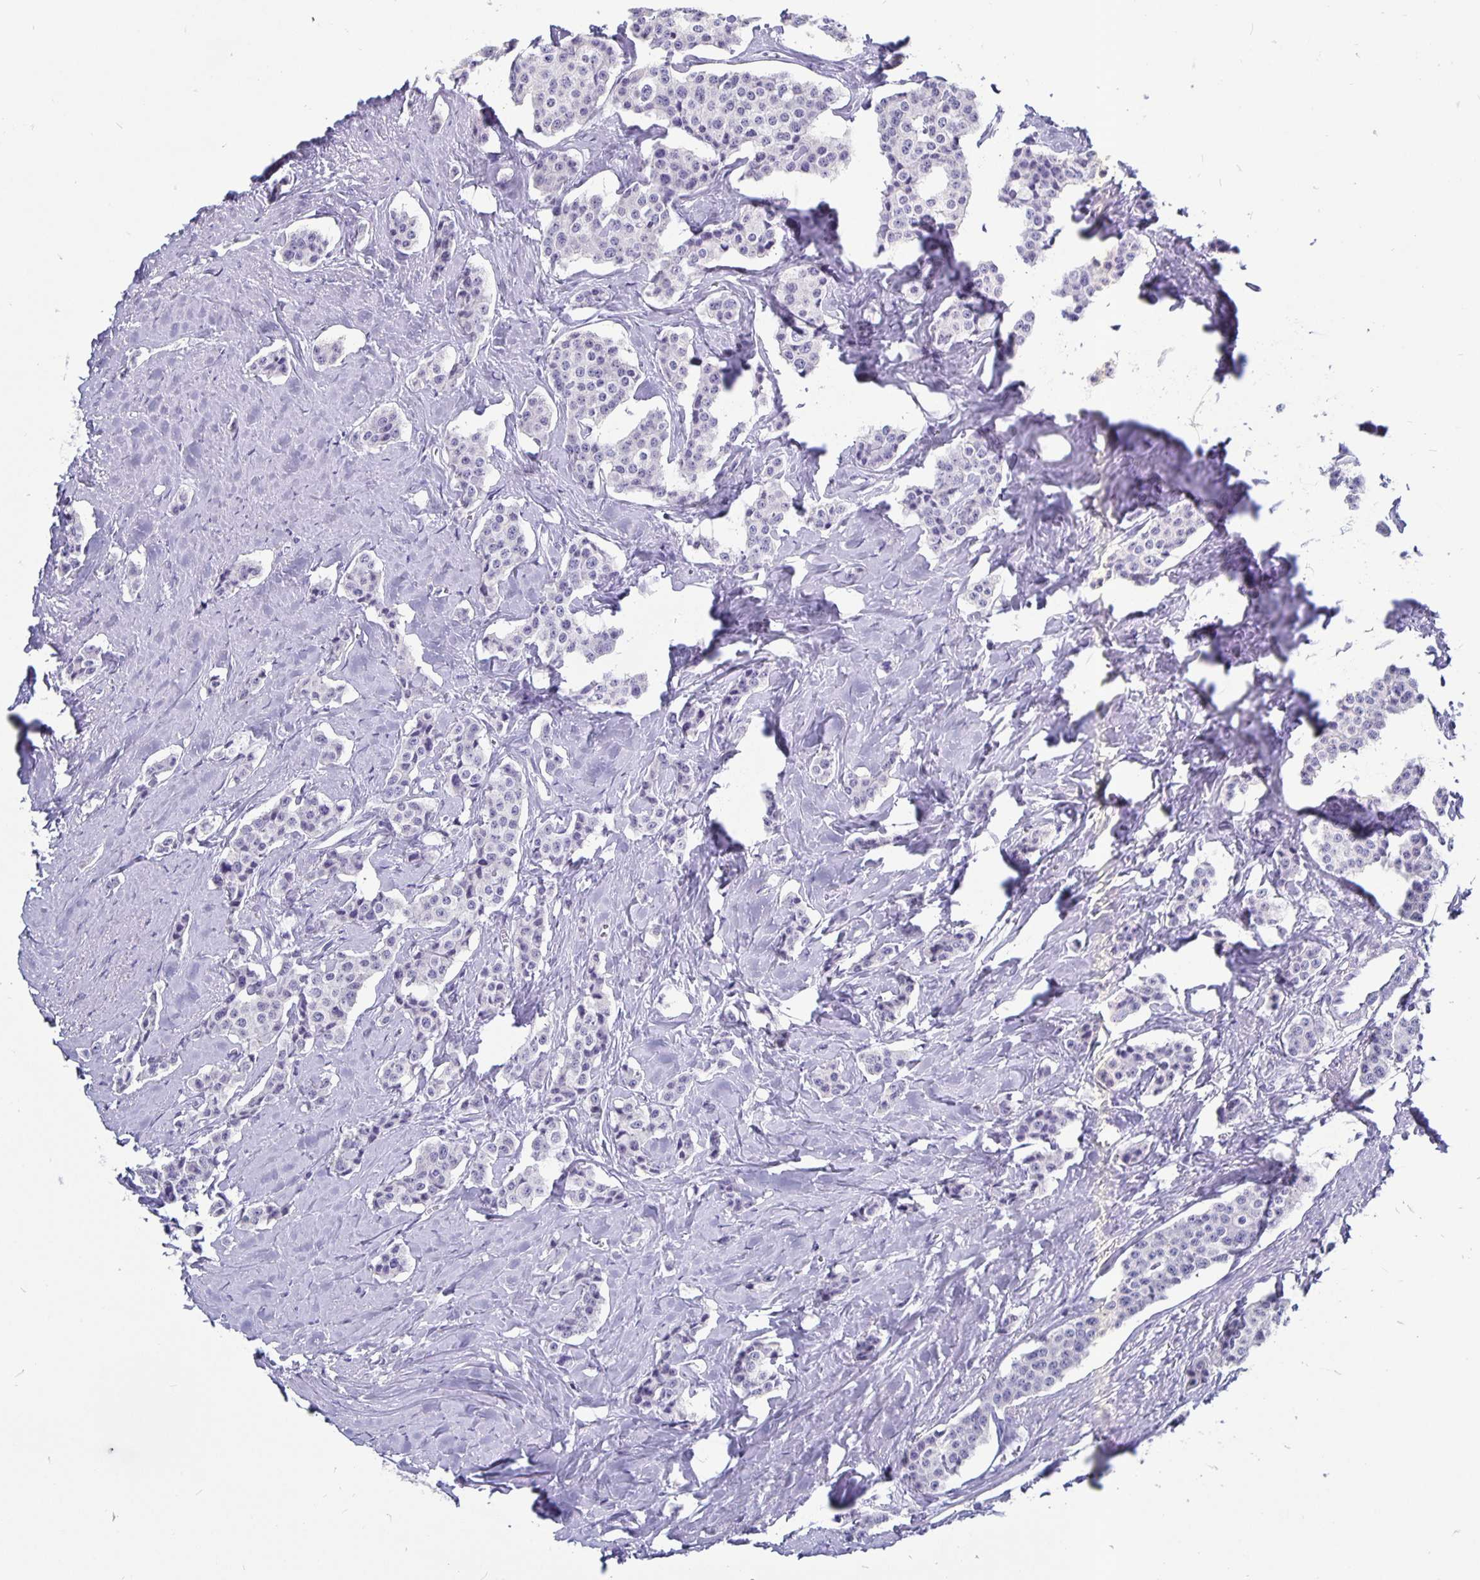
{"staining": {"intensity": "negative", "quantity": "none", "location": "none"}, "tissue": "carcinoid", "cell_type": "Tumor cells", "image_type": "cancer", "snomed": [{"axis": "morphology", "description": "Carcinoid, malignant, NOS"}, {"axis": "topography", "description": "Small intestine"}], "caption": "Carcinoid stained for a protein using immunohistochemistry demonstrates no positivity tumor cells.", "gene": "ODF3B", "patient": {"sex": "female", "age": 64}}